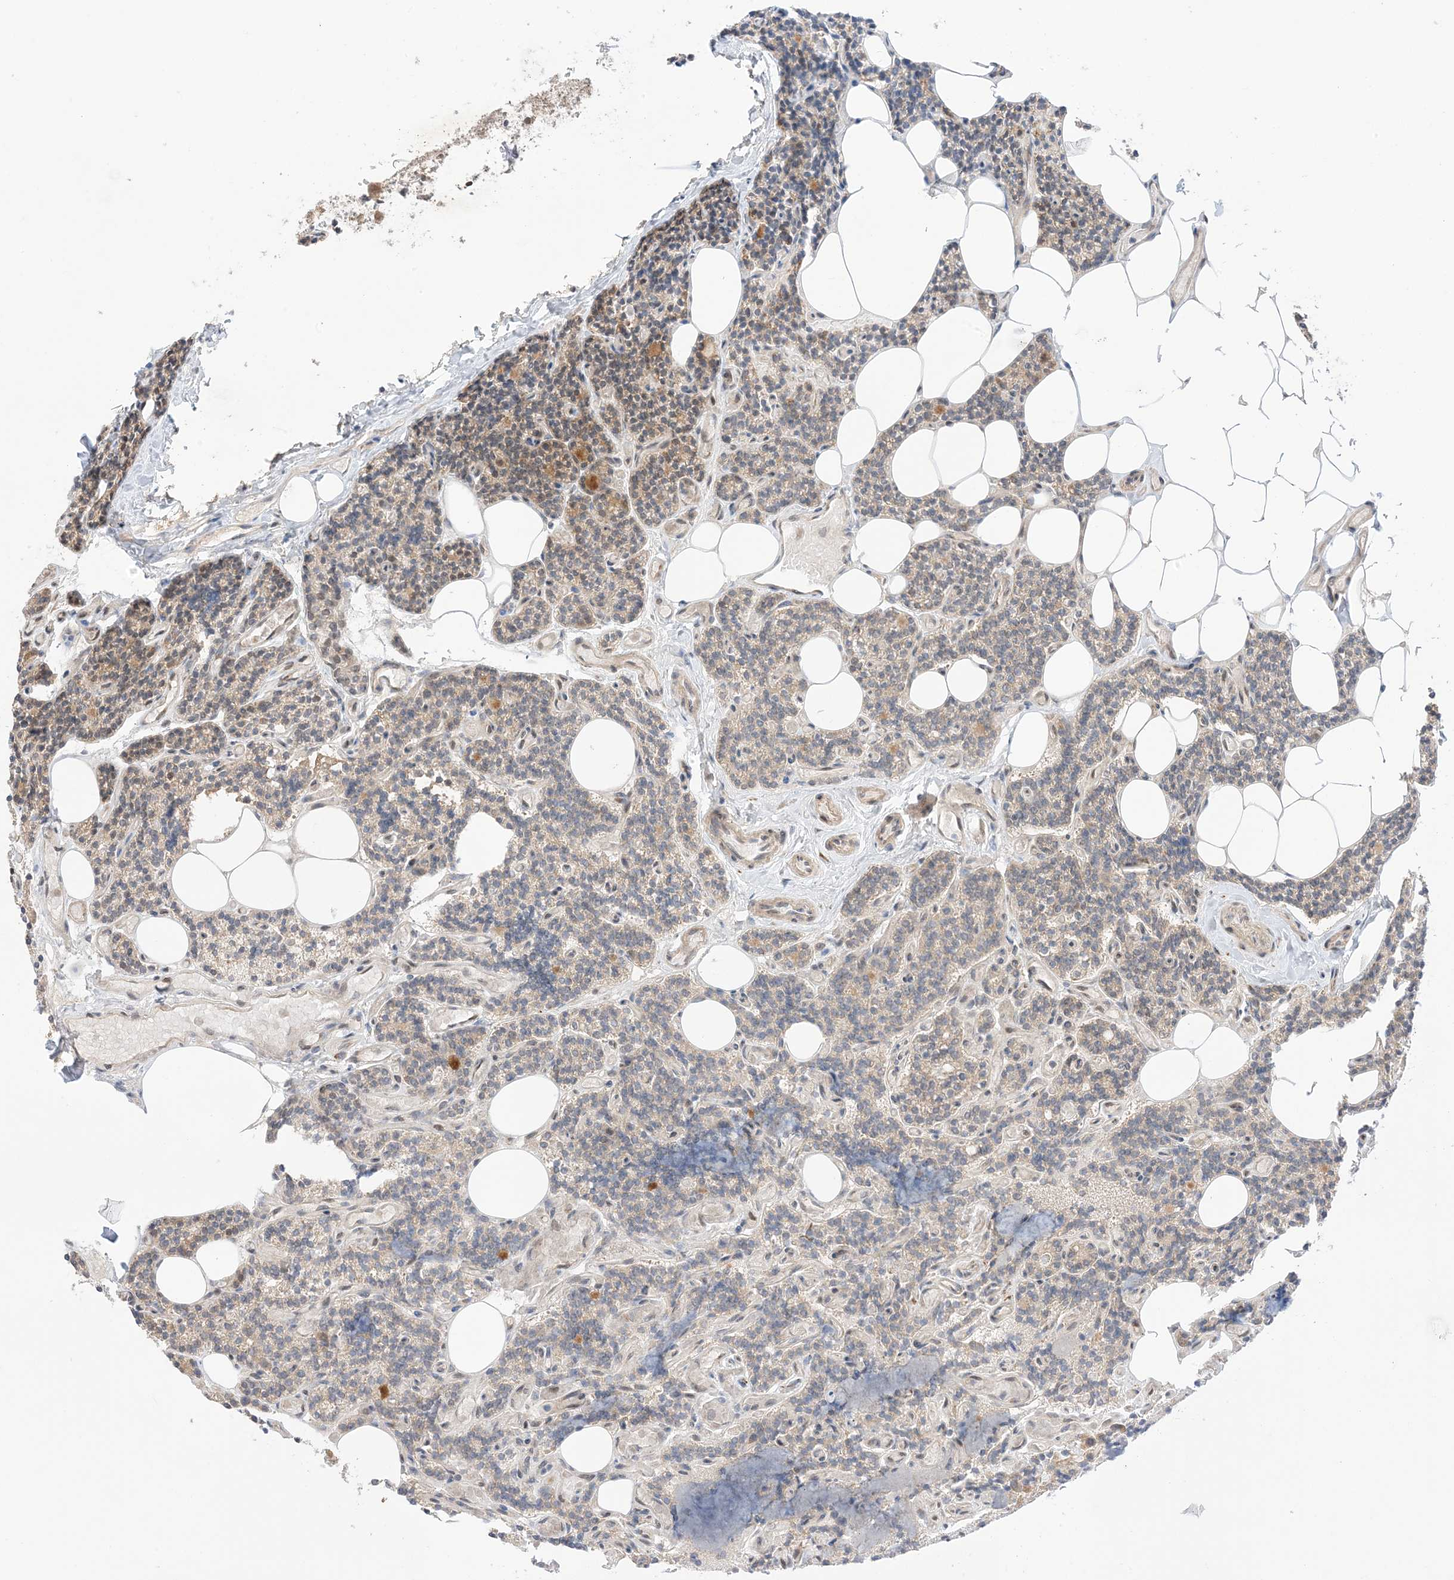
{"staining": {"intensity": "moderate", "quantity": "<25%", "location": "cytoplasmic/membranous"}, "tissue": "parathyroid gland", "cell_type": "Glandular cells", "image_type": "normal", "snomed": [{"axis": "morphology", "description": "Normal tissue, NOS"}, {"axis": "topography", "description": "Parathyroid gland"}], "caption": "A brown stain shows moderate cytoplasmic/membranous positivity of a protein in glandular cells of unremarkable human parathyroid gland. (DAB (3,3'-diaminobenzidine) = brown stain, brightfield microscopy at high magnification).", "gene": "UBE2E2", "patient": {"sex": "female", "age": 43}}